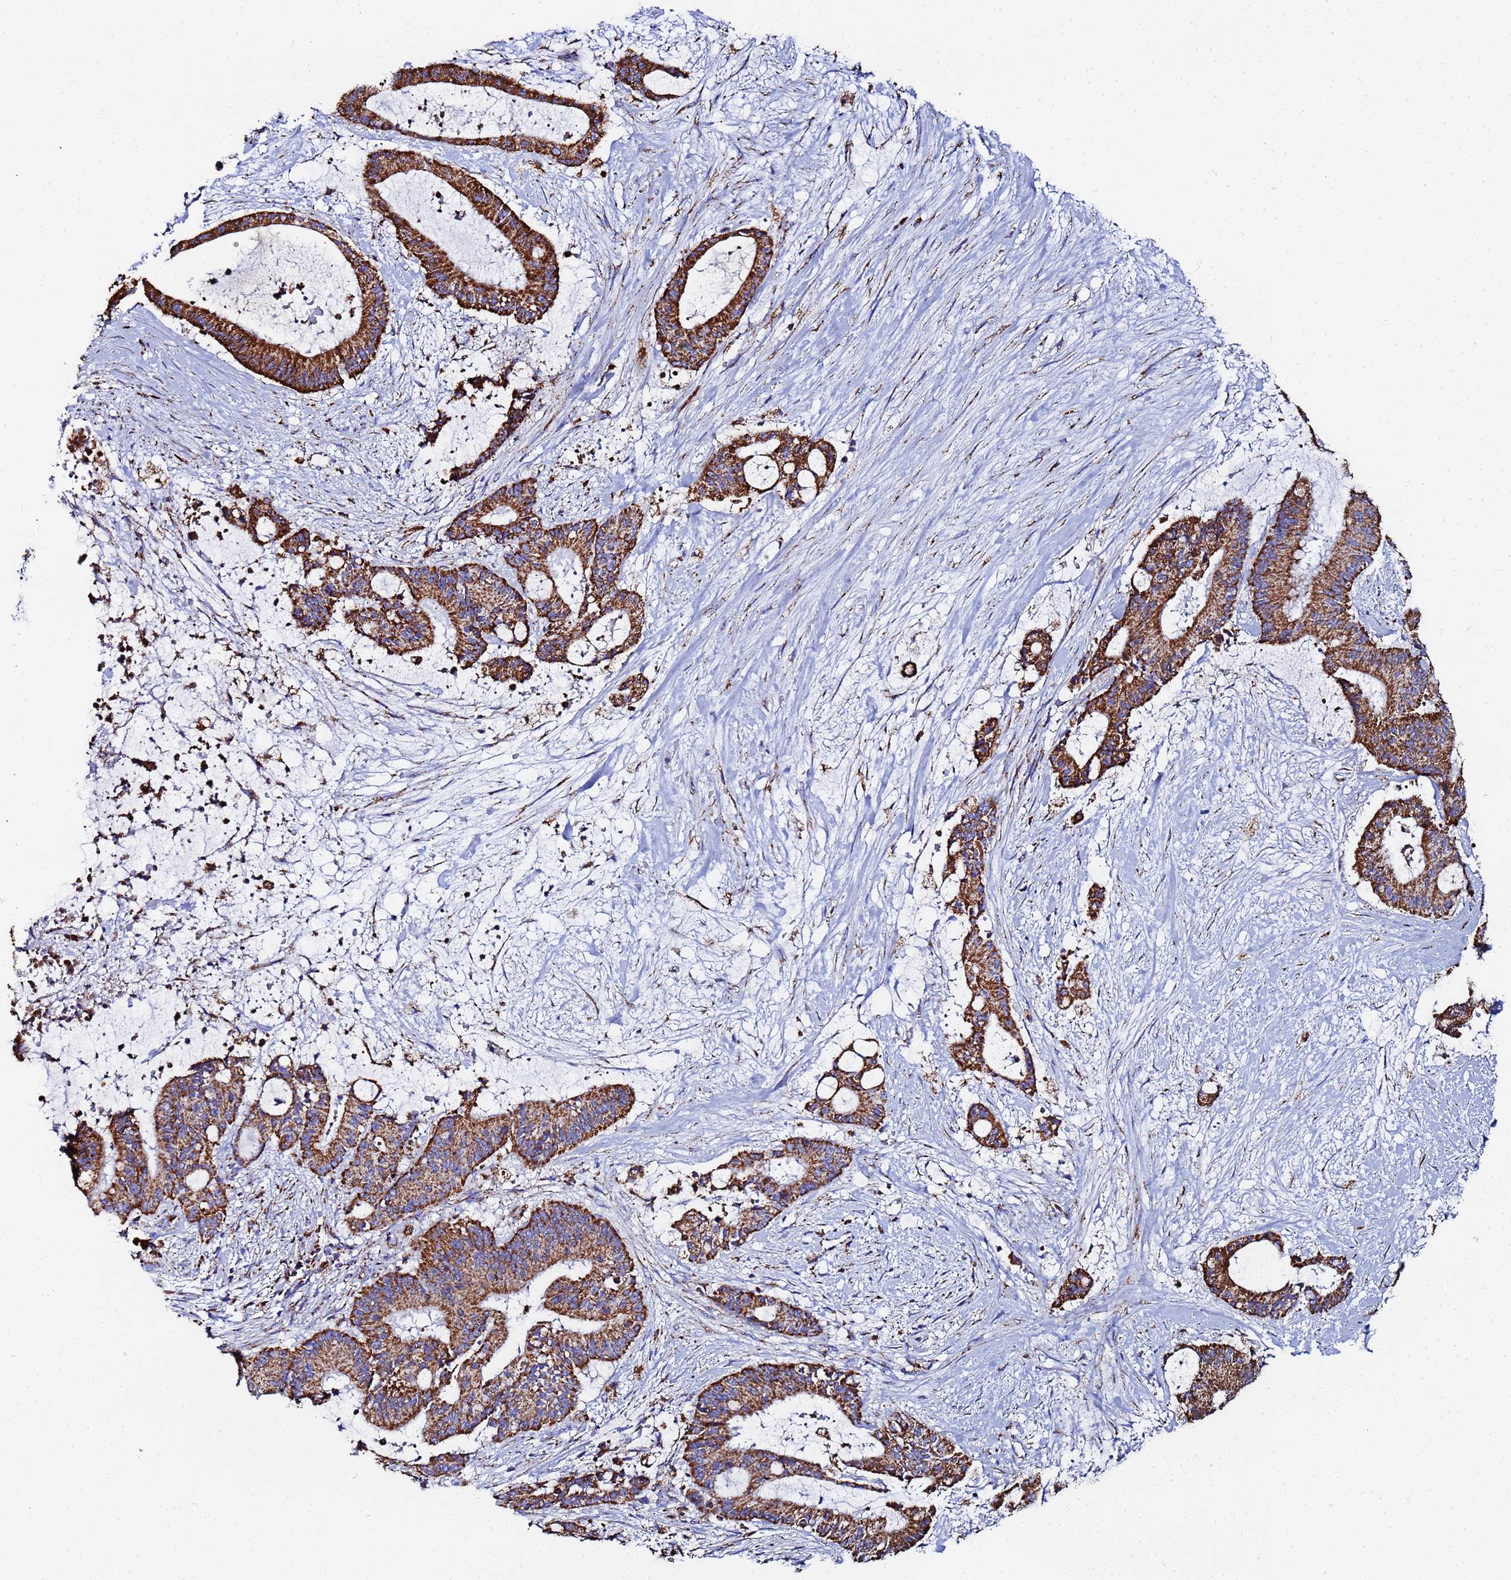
{"staining": {"intensity": "strong", "quantity": ">75%", "location": "cytoplasmic/membranous"}, "tissue": "liver cancer", "cell_type": "Tumor cells", "image_type": "cancer", "snomed": [{"axis": "morphology", "description": "Normal tissue, NOS"}, {"axis": "morphology", "description": "Cholangiocarcinoma"}, {"axis": "topography", "description": "Liver"}, {"axis": "topography", "description": "Peripheral nerve tissue"}], "caption": "Immunohistochemistry (IHC) photomicrograph of neoplastic tissue: cholangiocarcinoma (liver) stained using IHC demonstrates high levels of strong protein expression localized specifically in the cytoplasmic/membranous of tumor cells, appearing as a cytoplasmic/membranous brown color.", "gene": "GLUD1", "patient": {"sex": "female", "age": 73}}